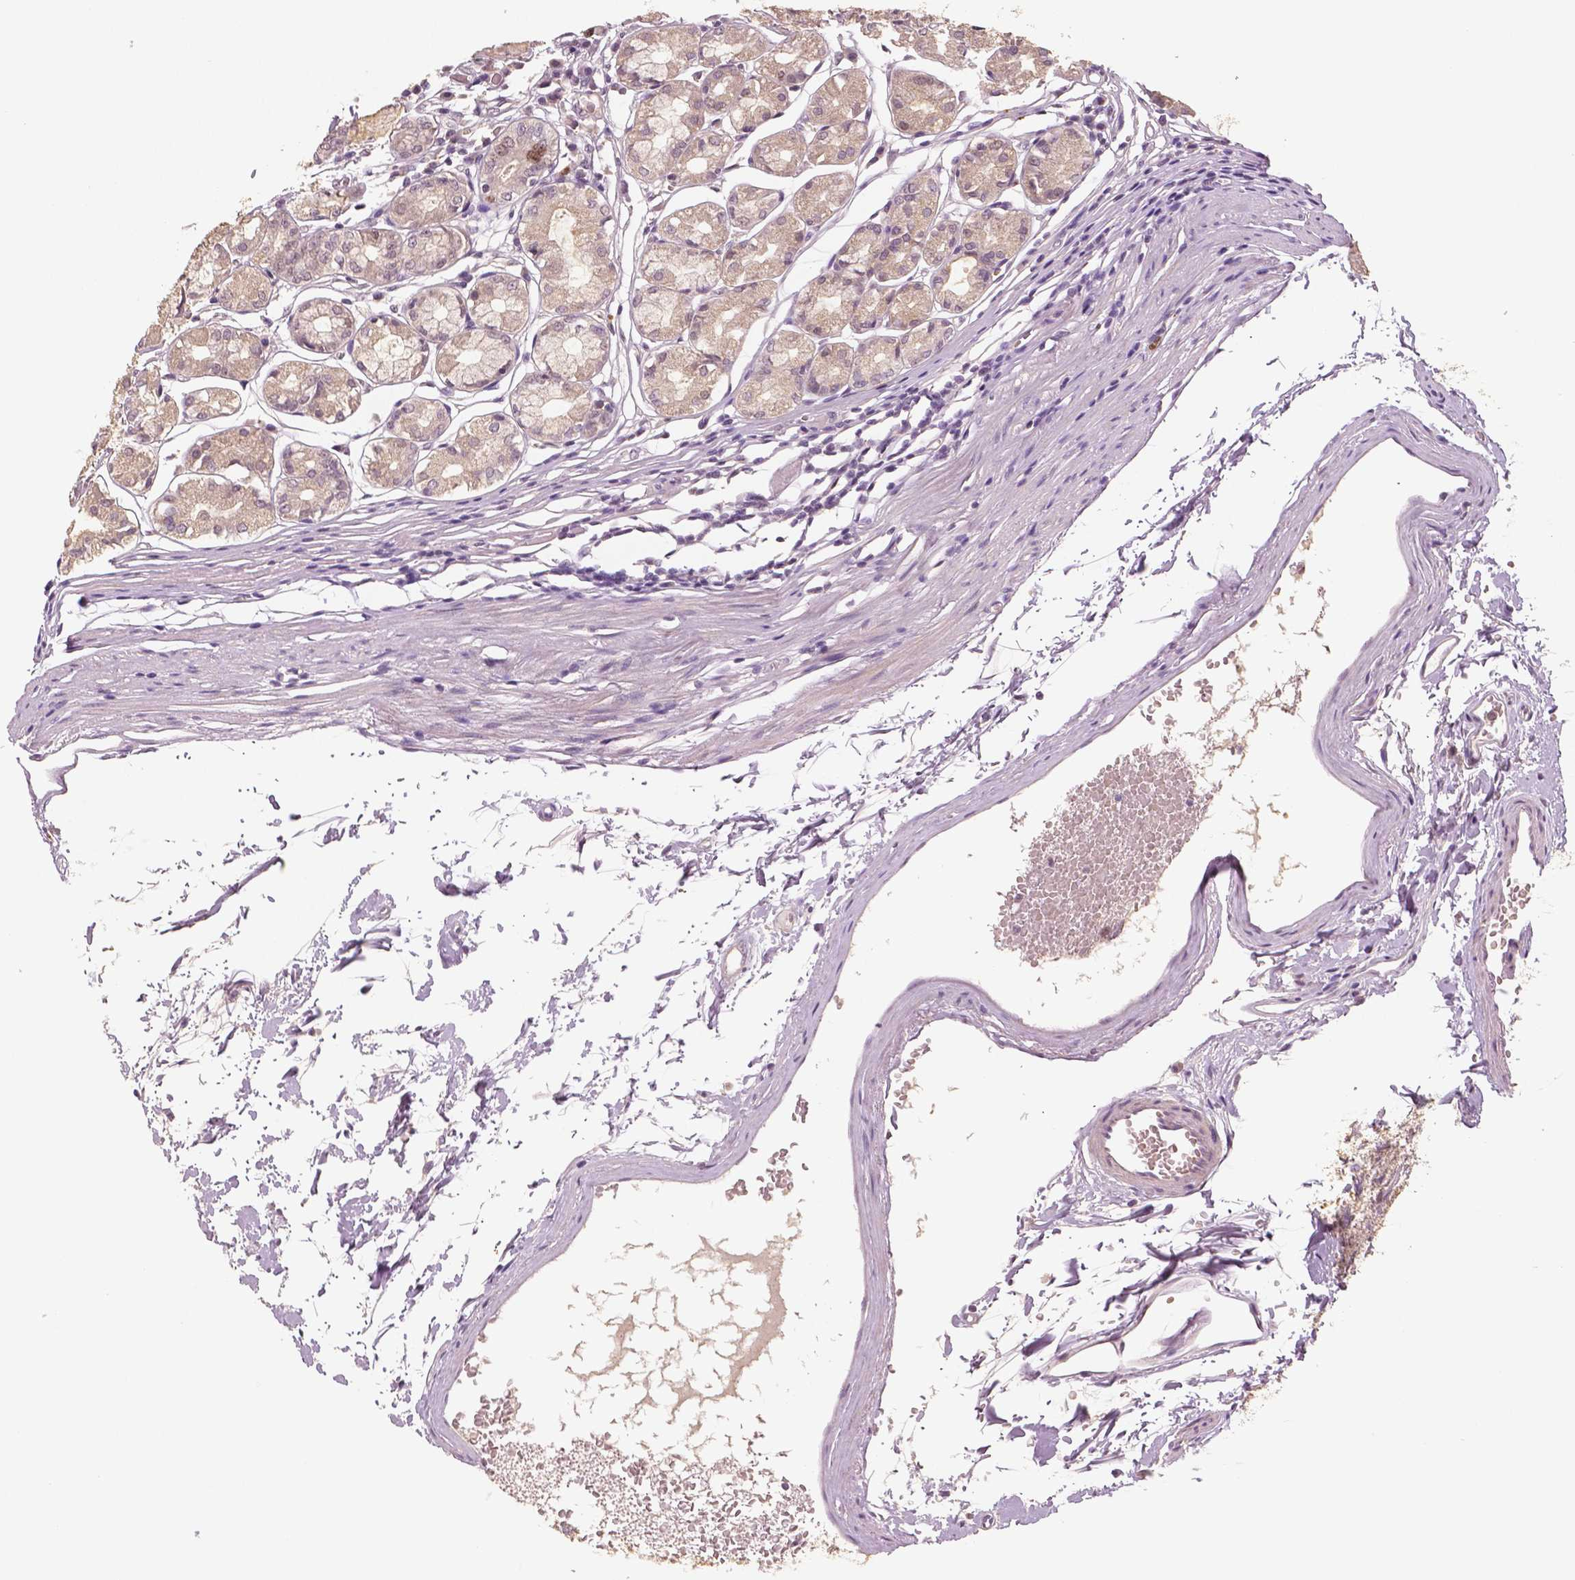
{"staining": {"intensity": "moderate", "quantity": "<25%", "location": "nuclear"}, "tissue": "stomach", "cell_type": "Glandular cells", "image_type": "normal", "snomed": [{"axis": "morphology", "description": "Normal tissue, NOS"}, {"axis": "topography", "description": "Stomach"}], "caption": "Brown immunohistochemical staining in normal stomach shows moderate nuclear positivity in approximately <25% of glandular cells.", "gene": "MKI67", "patient": {"sex": "male", "age": 55}}